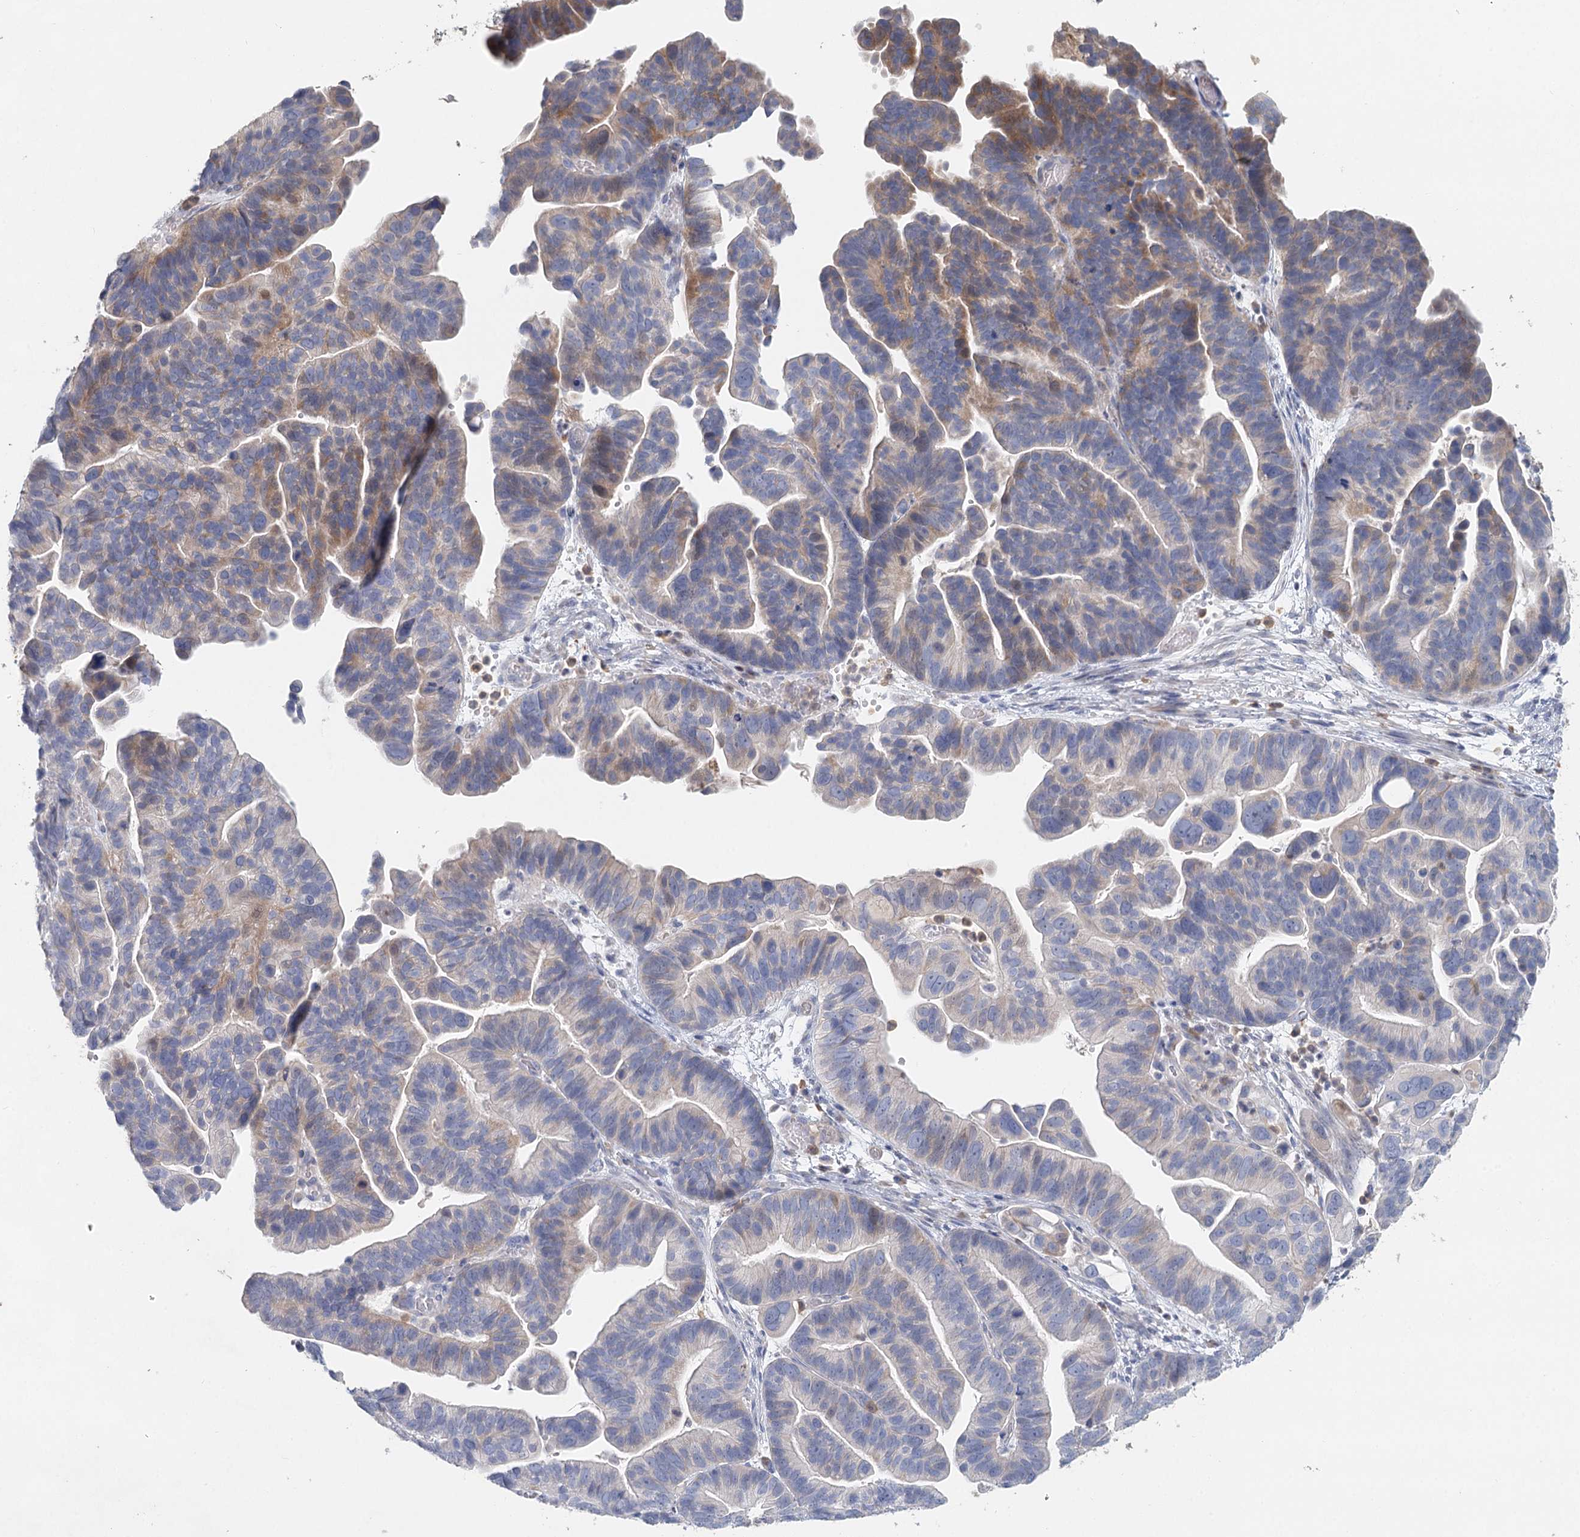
{"staining": {"intensity": "moderate", "quantity": "<25%", "location": "cytoplasmic/membranous"}, "tissue": "ovarian cancer", "cell_type": "Tumor cells", "image_type": "cancer", "snomed": [{"axis": "morphology", "description": "Cystadenocarcinoma, serous, NOS"}, {"axis": "topography", "description": "Ovary"}], "caption": "Immunohistochemistry of human ovarian cancer (serous cystadenocarcinoma) demonstrates low levels of moderate cytoplasmic/membranous staining in about <25% of tumor cells. The protein is stained brown, and the nuclei are stained in blue (DAB IHC with brightfield microscopy, high magnification).", "gene": "MYL6B", "patient": {"sex": "female", "age": 56}}